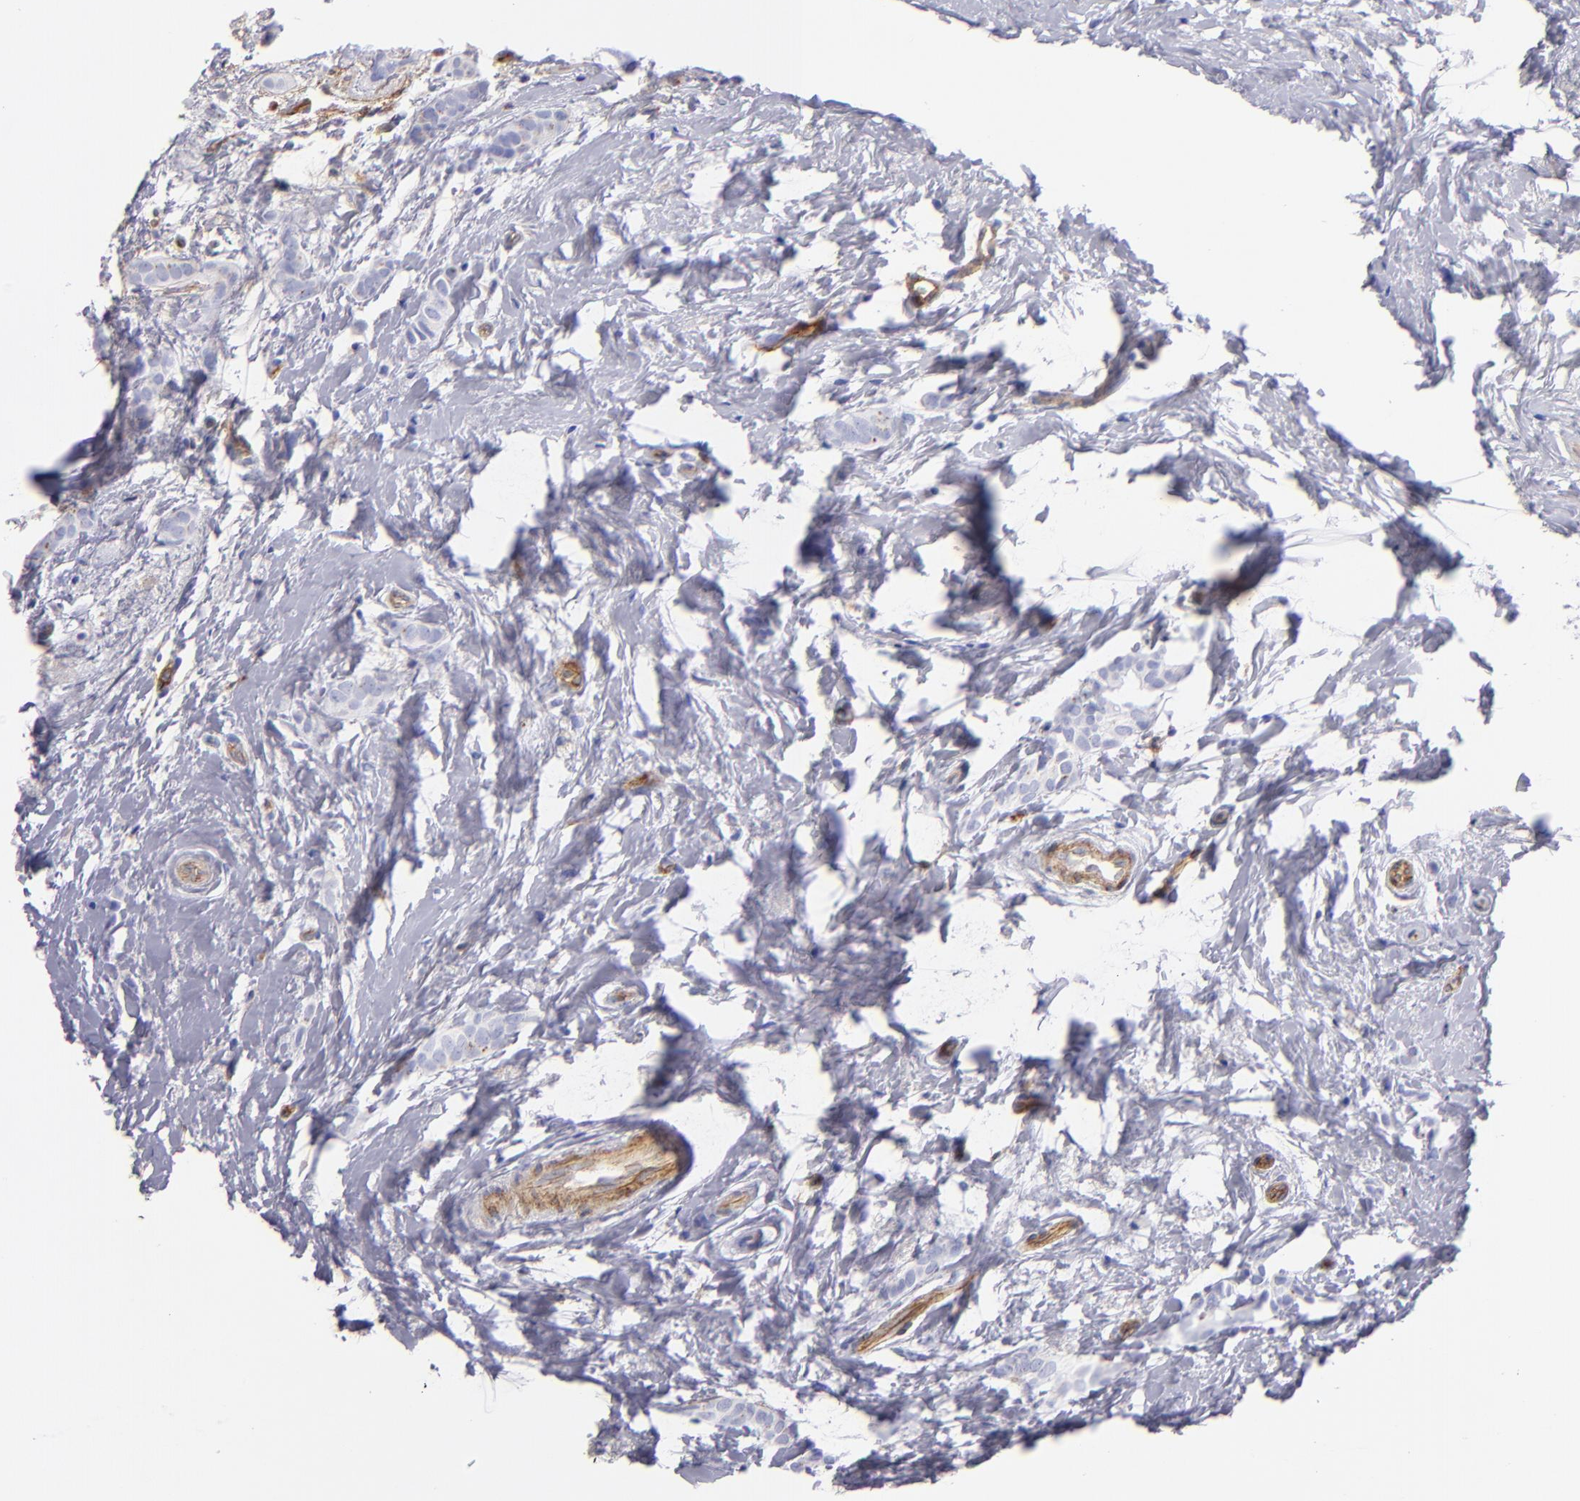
{"staining": {"intensity": "negative", "quantity": "none", "location": "none"}, "tissue": "breast cancer", "cell_type": "Tumor cells", "image_type": "cancer", "snomed": [{"axis": "morphology", "description": "Duct carcinoma"}, {"axis": "topography", "description": "Breast"}], "caption": "A micrograph of breast intraductal carcinoma stained for a protein exhibits no brown staining in tumor cells.", "gene": "ENTPD1", "patient": {"sex": "female", "age": 54}}